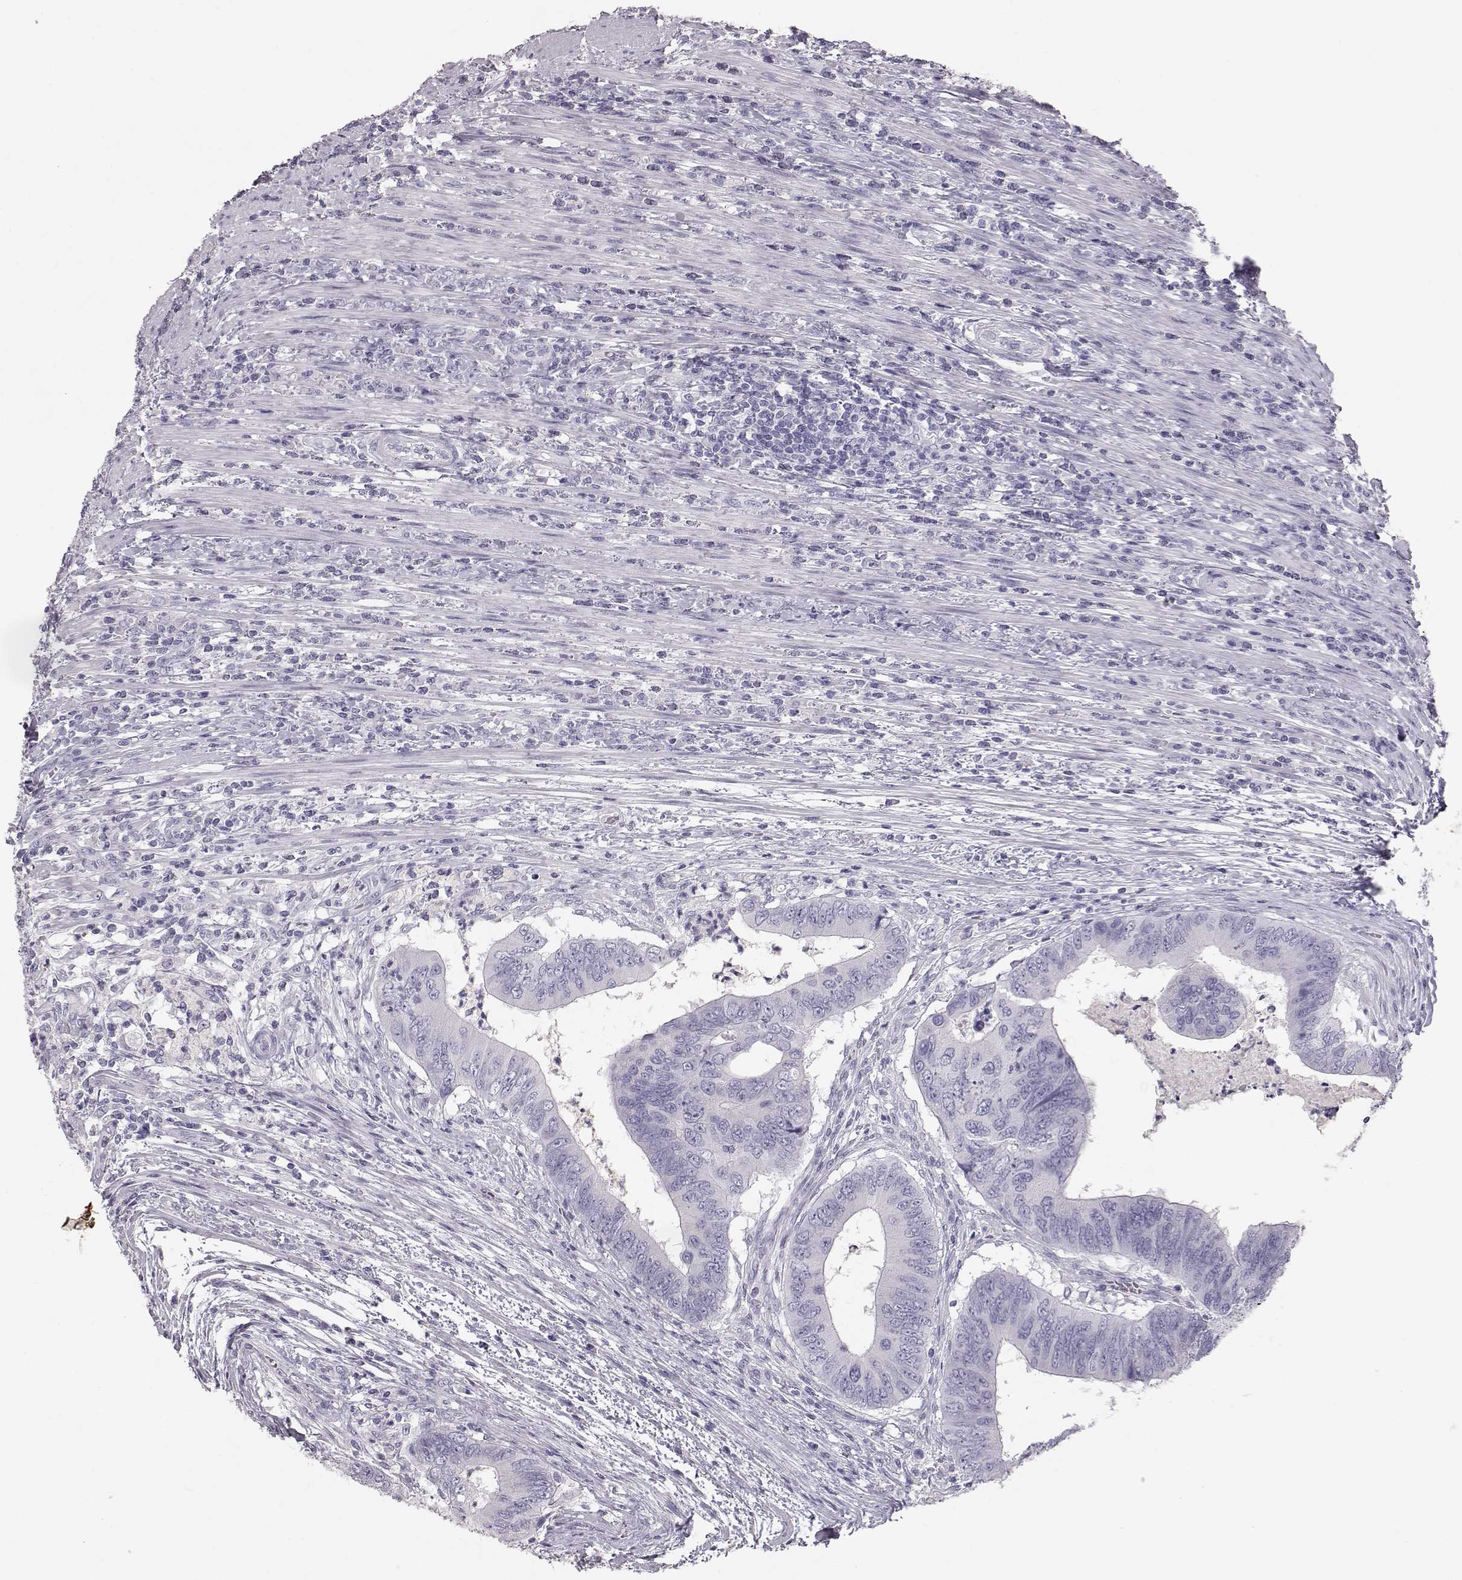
{"staining": {"intensity": "negative", "quantity": "none", "location": "none"}, "tissue": "colorectal cancer", "cell_type": "Tumor cells", "image_type": "cancer", "snomed": [{"axis": "morphology", "description": "Adenocarcinoma, NOS"}, {"axis": "topography", "description": "Colon"}], "caption": "DAB (3,3'-diaminobenzidine) immunohistochemical staining of human adenocarcinoma (colorectal) demonstrates no significant expression in tumor cells. (IHC, brightfield microscopy, high magnification).", "gene": "KRT33A", "patient": {"sex": "male", "age": 53}}